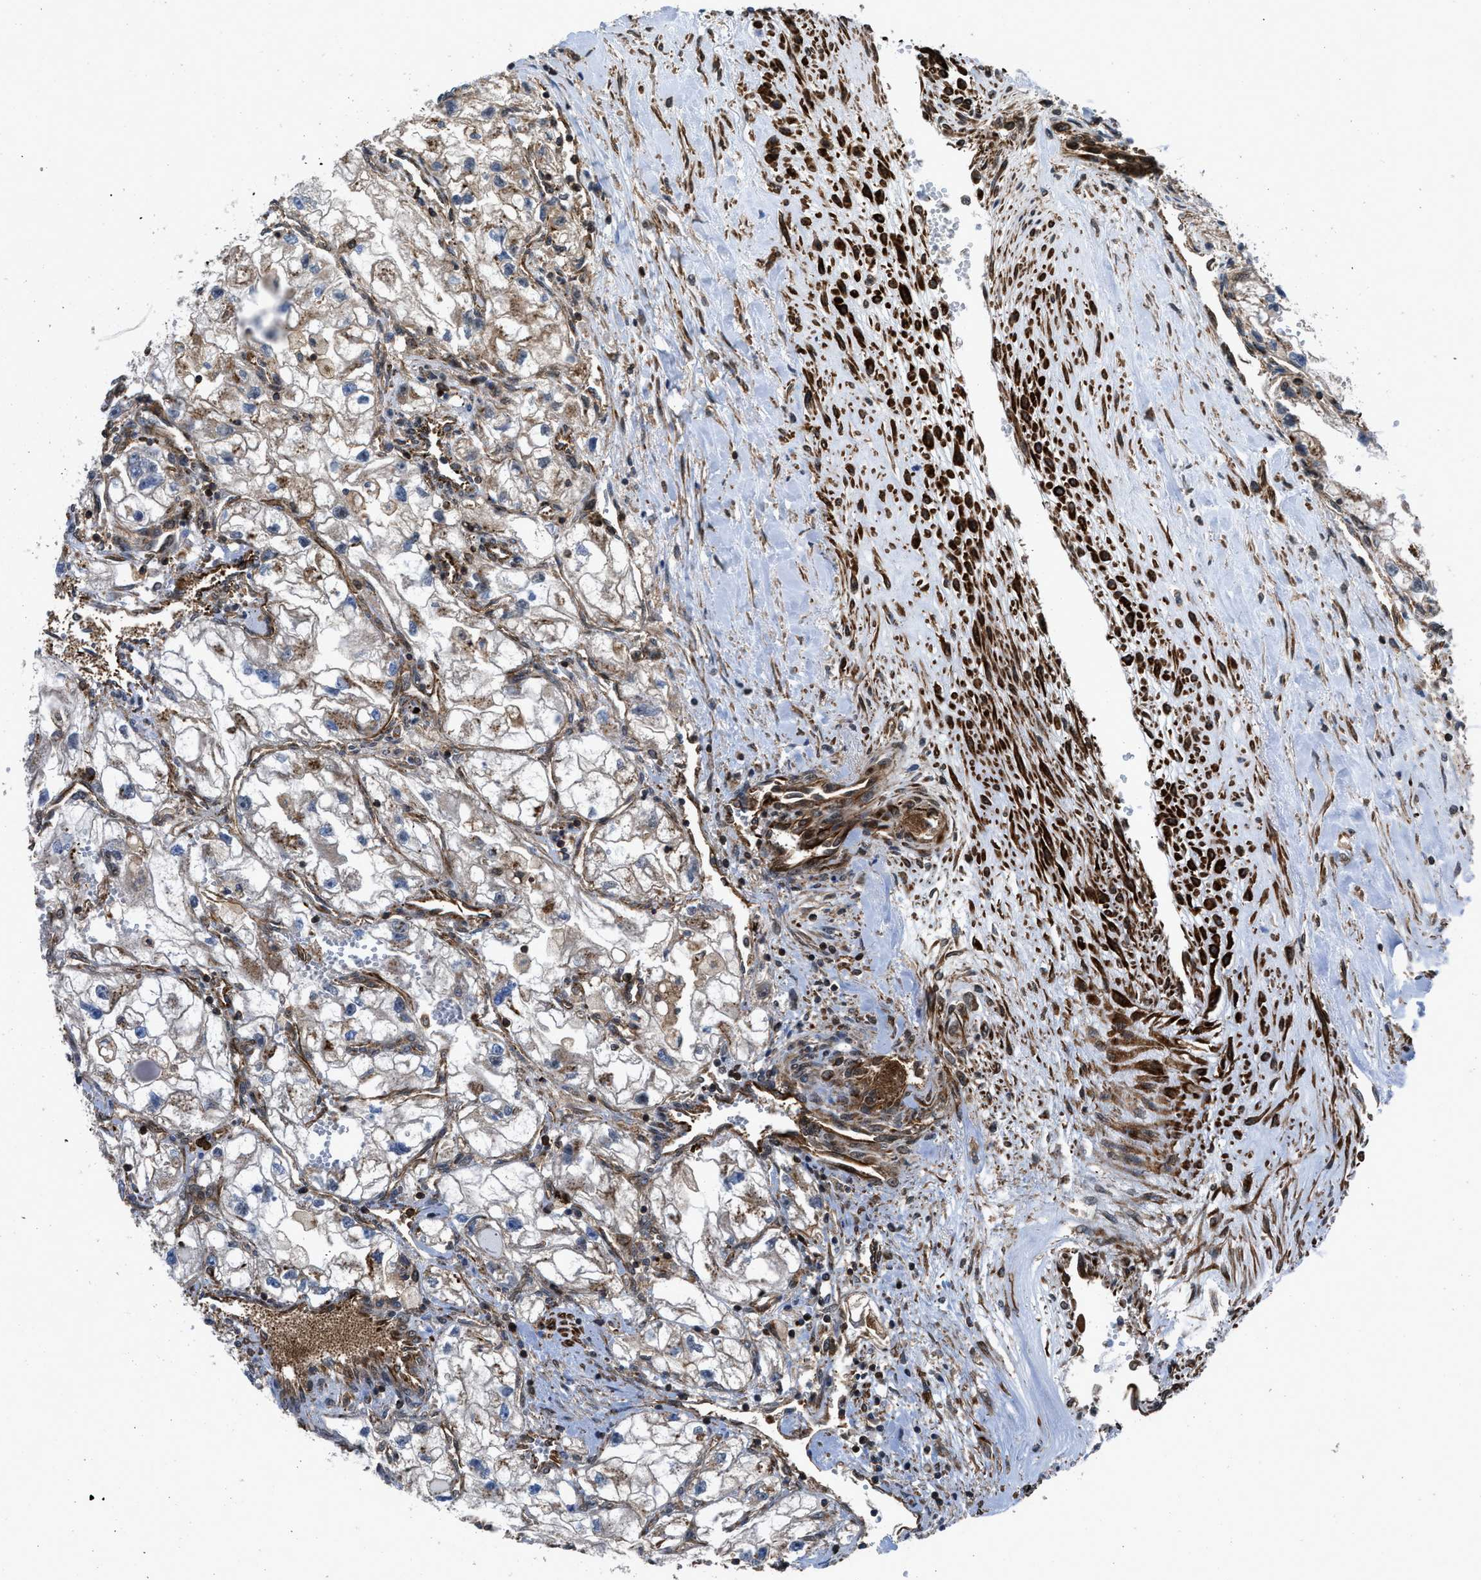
{"staining": {"intensity": "moderate", "quantity": "25%-75%", "location": "cytoplasmic/membranous"}, "tissue": "renal cancer", "cell_type": "Tumor cells", "image_type": "cancer", "snomed": [{"axis": "morphology", "description": "Adenocarcinoma, NOS"}, {"axis": "topography", "description": "Kidney"}], "caption": "Renal cancer (adenocarcinoma) stained for a protein (brown) exhibits moderate cytoplasmic/membranous positive expression in about 25%-75% of tumor cells.", "gene": "PTPRE", "patient": {"sex": "female", "age": 70}}